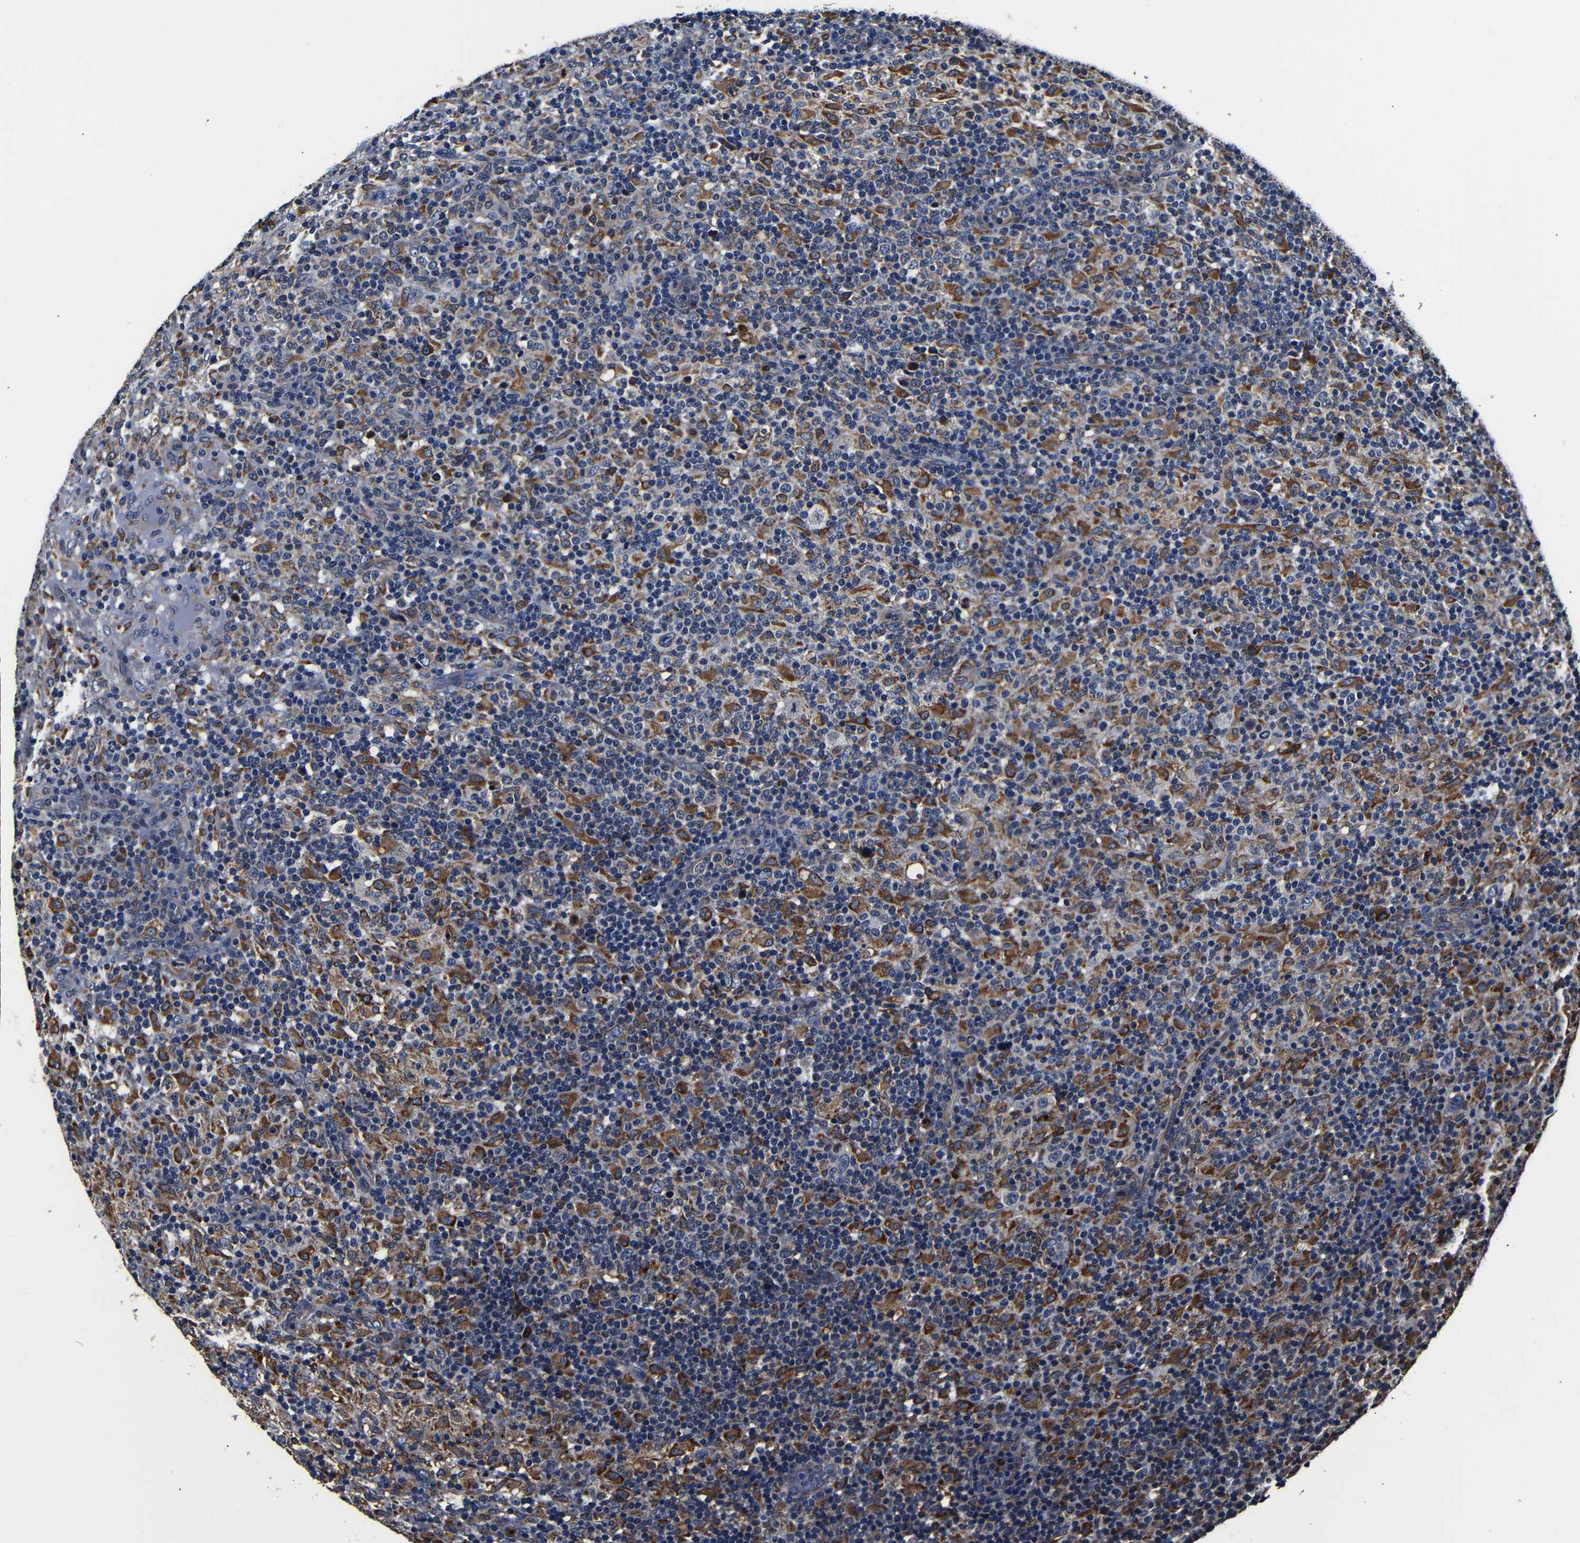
{"staining": {"intensity": "weak", "quantity": "<25%", "location": "cytoplasmic/membranous"}, "tissue": "lymphoma", "cell_type": "Tumor cells", "image_type": "cancer", "snomed": [{"axis": "morphology", "description": "Hodgkin's disease, NOS"}, {"axis": "topography", "description": "Lymph node"}], "caption": "This is an IHC photomicrograph of human lymphoma. There is no positivity in tumor cells.", "gene": "SCN9A", "patient": {"sex": "male", "age": 70}}